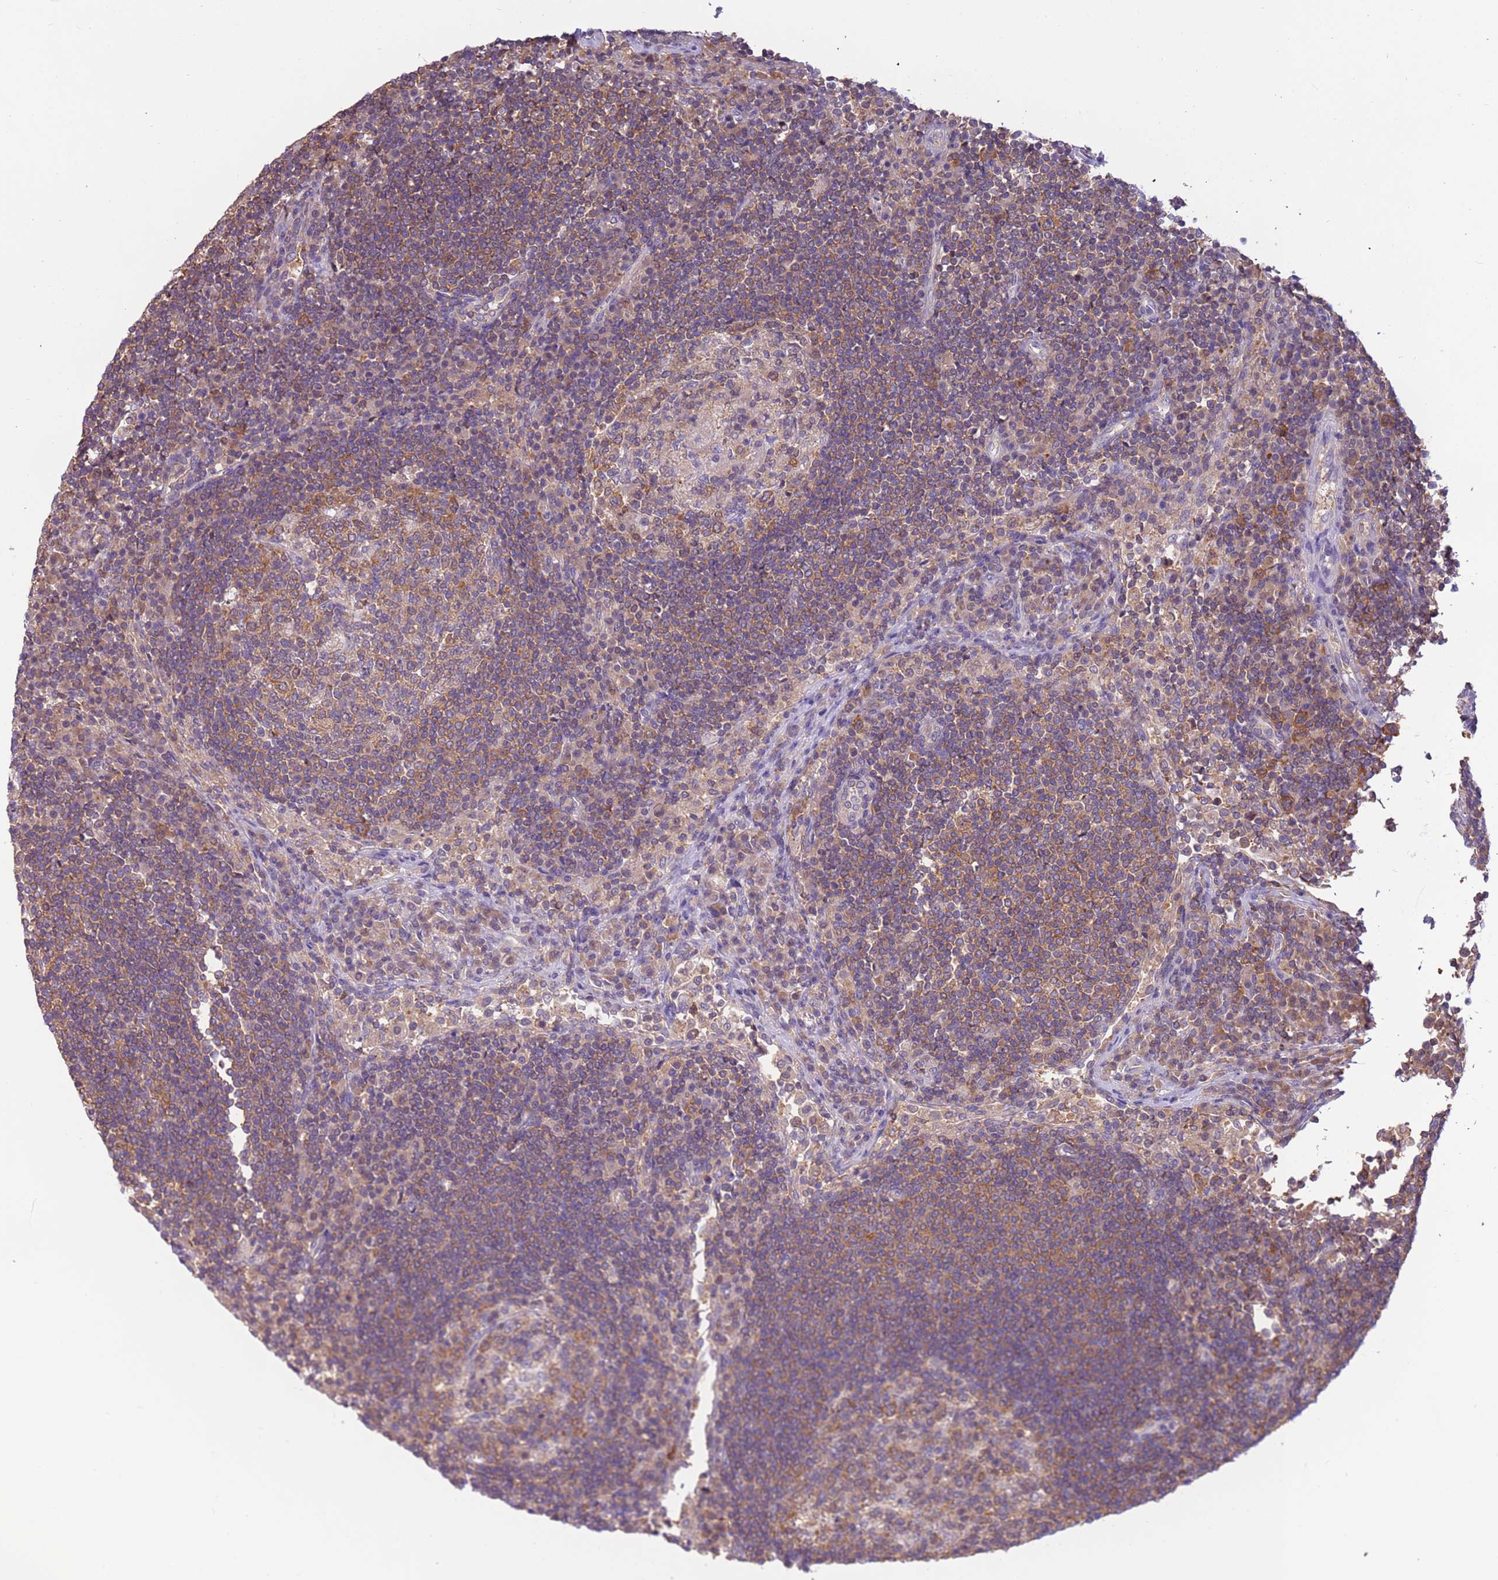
{"staining": {"intensity": "moderate", "quantity": "25%-75%", "location": "cytoplasmic/membranous"}, "tissue": "lymph node", "cell_type": "Germinal center cells", "image_type": "normal", "snomed": [{"axis": "morphology", "description": "Normal tissue, NOS"}, {"axis": "topography", "description": "Lymph node"}], "caption": "Immunohistochemical staining of unremarkable lymph node reveals moderate cytoplasmic/membranous protein positivity in approximately 25%-75% of germinal center cells. Using DAB (3,3'-diaminobenzidine) (brown) and hematoxylin (blue) stains, captured at high magnification using brightfield microscopy.", "gene": "STIP1", "patient": {"sex": "female", "age": 53}}